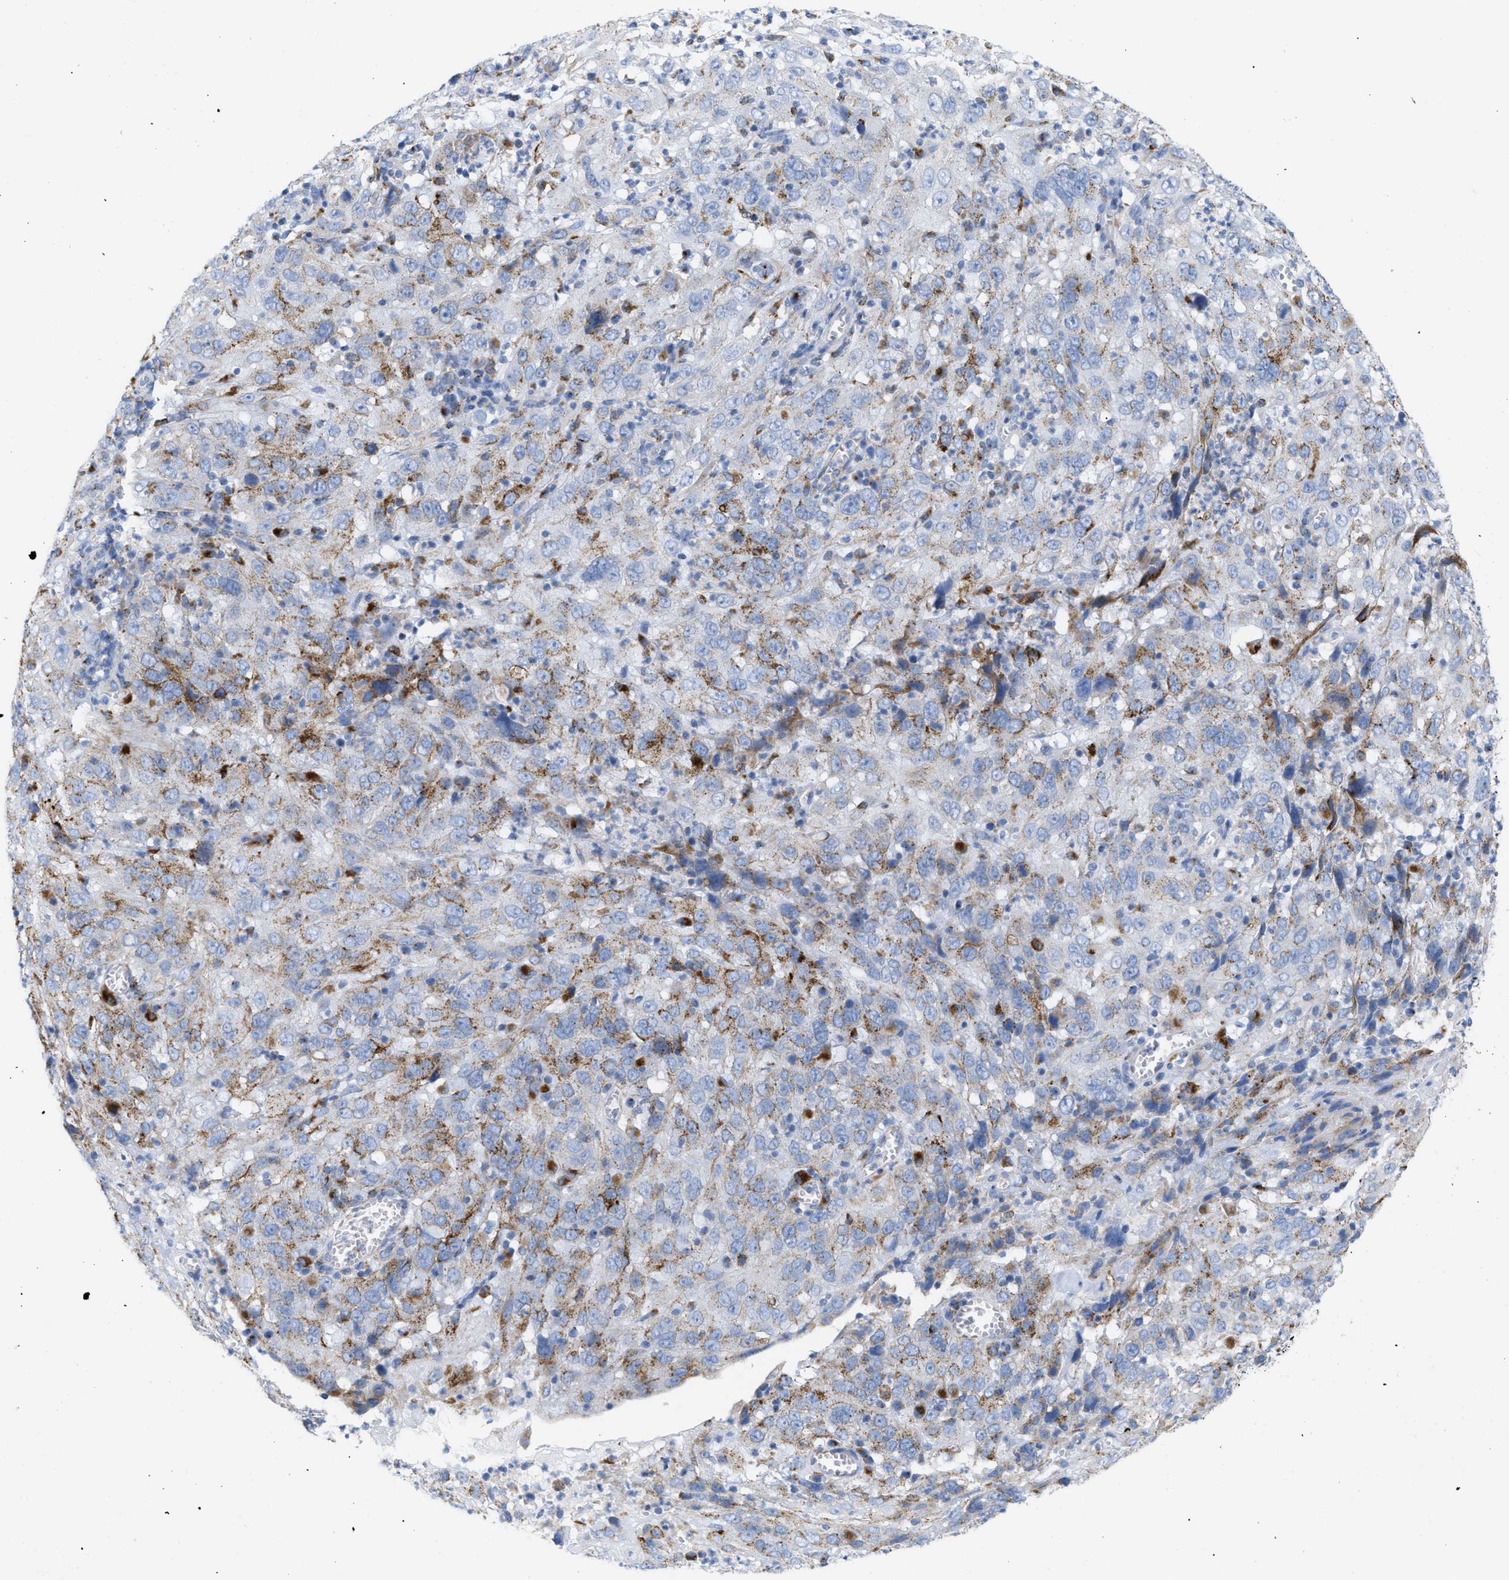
{"staining": {"intensity": "moderate", "quantity": "25%-75%", "location": "cytoplasmic/membranous"}, "tissue": "cervical cancer", "cell_type": "Tumor cells", "image_type": "cancer", "snomed": [{"axis": "morphology", "description": "Squamous cell carcinoma, NOS"}, {"axis": "topography", "description": "Cervix"}], "caption": "This is a histology image of immunohistochemistry (IHC) staining of cervical cancer, which shows moderate staining in the cytoplasmic/membranous of tumor cells.", "gene": "DRAM2", "patient": {"sex": "female", "age": 32}}